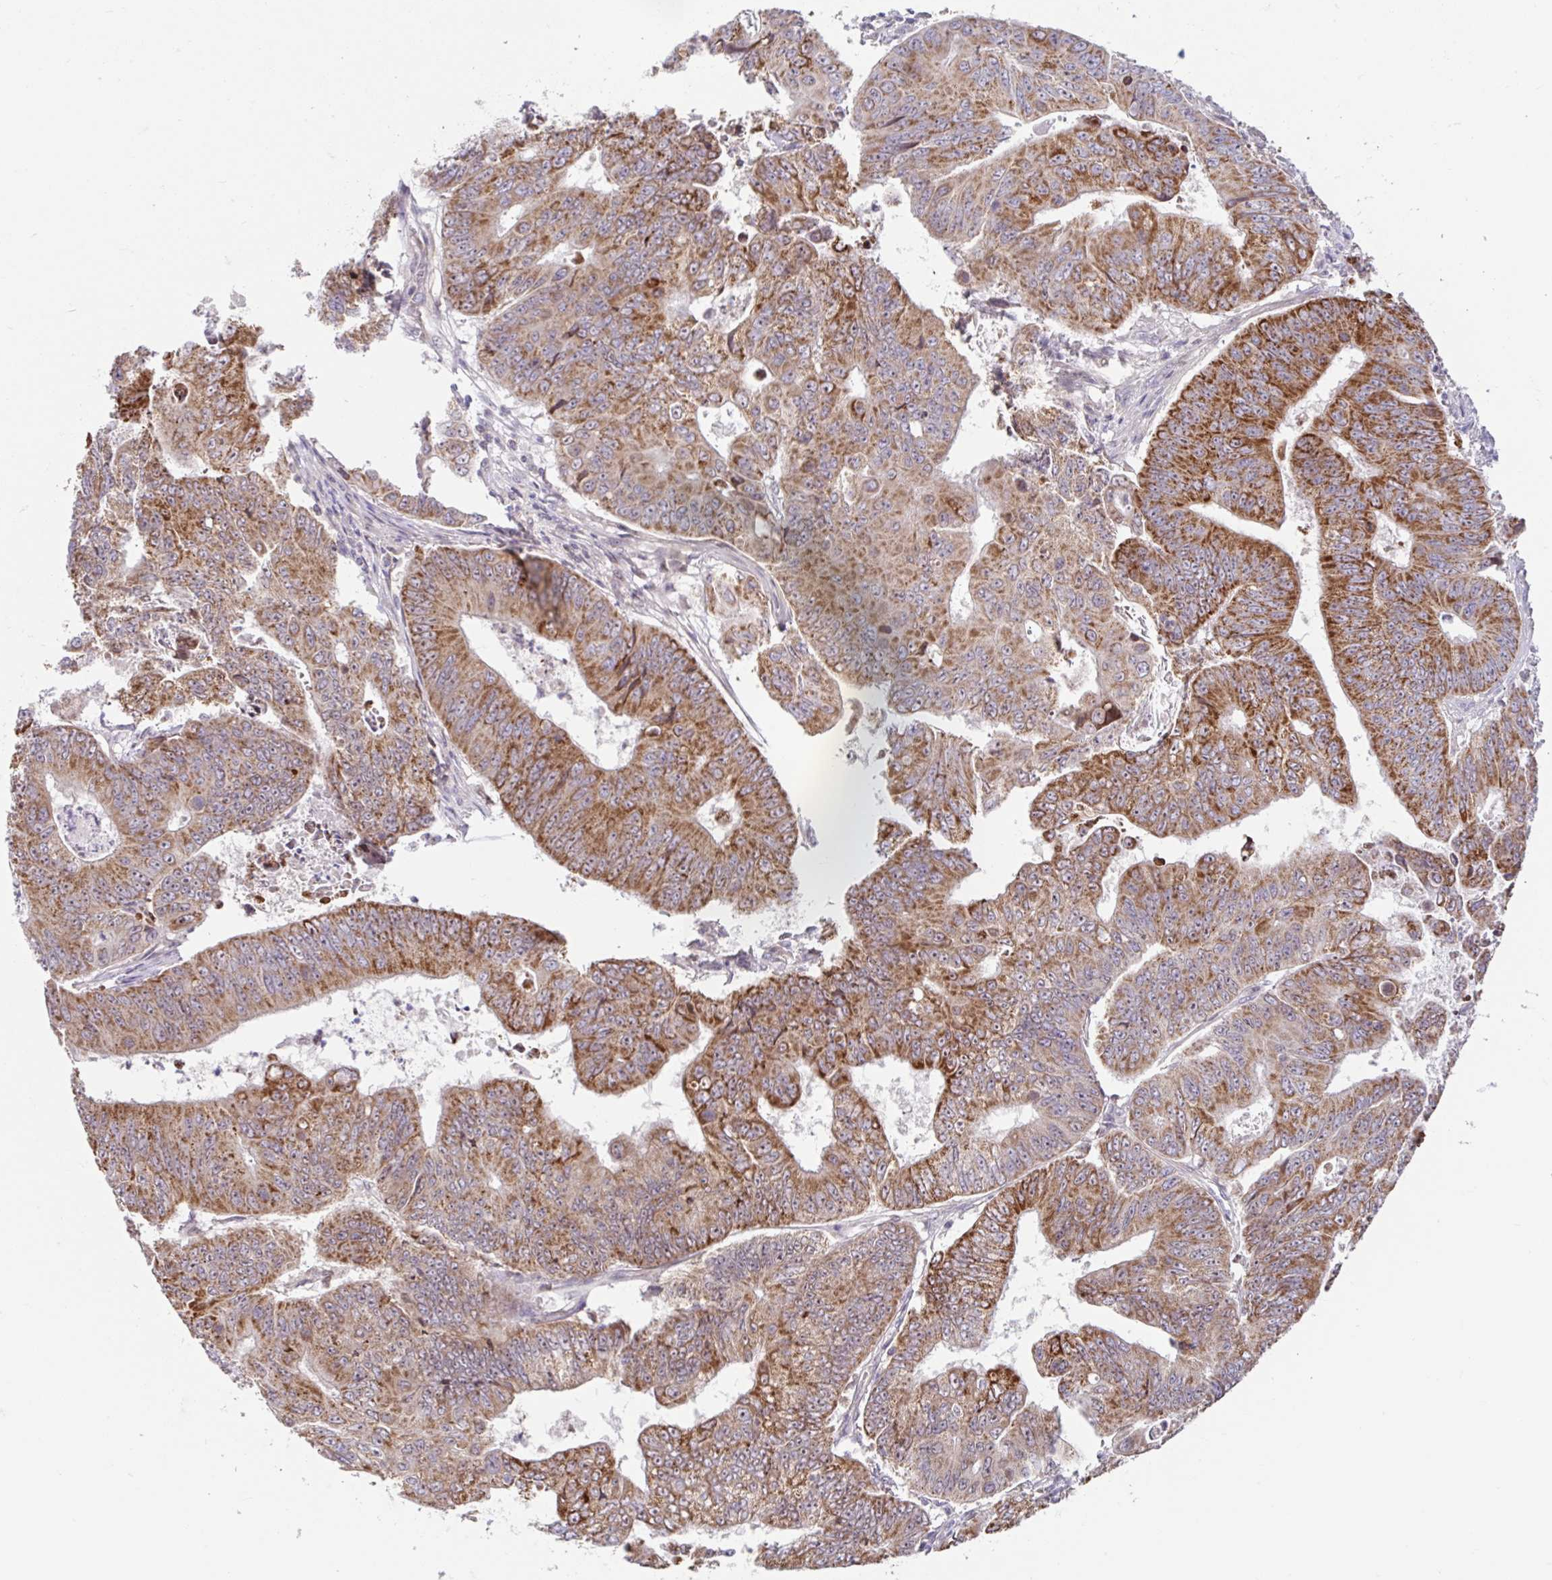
{"staining": {"intensity": "strong", "quantity": ">75%", "location": "cytoplasmic/membranous"}, "tissue": "colorectal cancer", "cell_type": "Tumor cells", "image_type": "cancer", "snomed": [{"axis": "morphology", "description": "Adenocarcinoma, NOS"}, {"axis": "topography", "description": "Colon"}], "caption": "The photomicrograph demonstrates immunohistochemical staining of adenocarcinoma (colorectal). There is strong cytoplasmic/membranous staining is appreciated in about >75% of tumor cells. The staining was performed using DAB to visualize the protein expression in brown, while the nuclei were stained in blue with hematoxylin (Magnification: 20x).", "gene": "NT5C1B", "patient": {"sex": "female", "age": 48}}